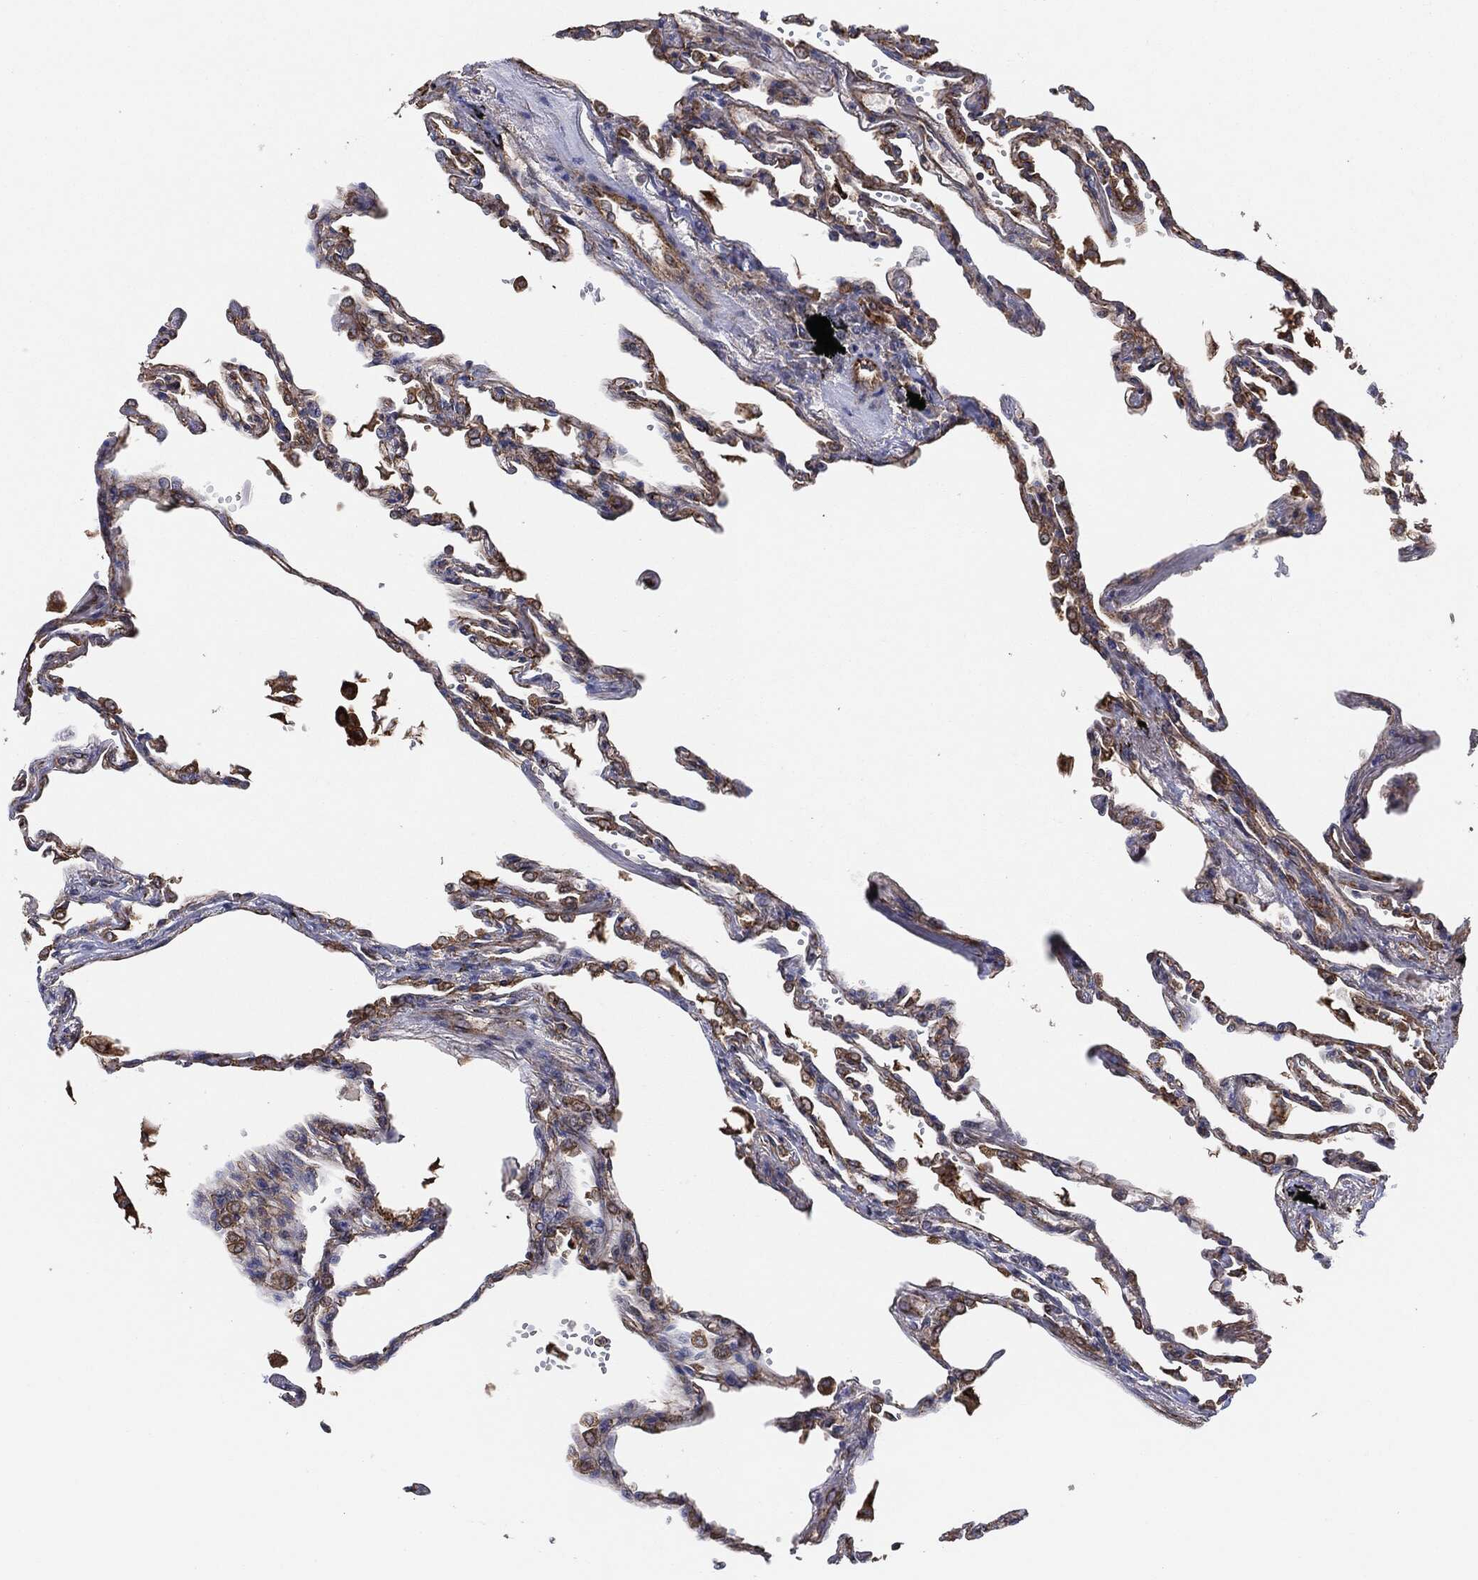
{"staining": {"intensity": "strong", "quantity": "25%-75%", "location": "cytoplasmic/membranous"}, "tissue": "lung", "cell_type": "Alveolar cells", "image_type": "normal", "snomed": [{"axis": "morphology", "description": "Normal tissue, NOS"}, {"axis": "topography", "description": "Lung"}], "caption": "An image of lung stained for a protein displays strong cytoplasmic/membranous brown staining in alveolar cells.", "gene": "CTNNA1", "patient": {"sex": "male", "age": 78}}